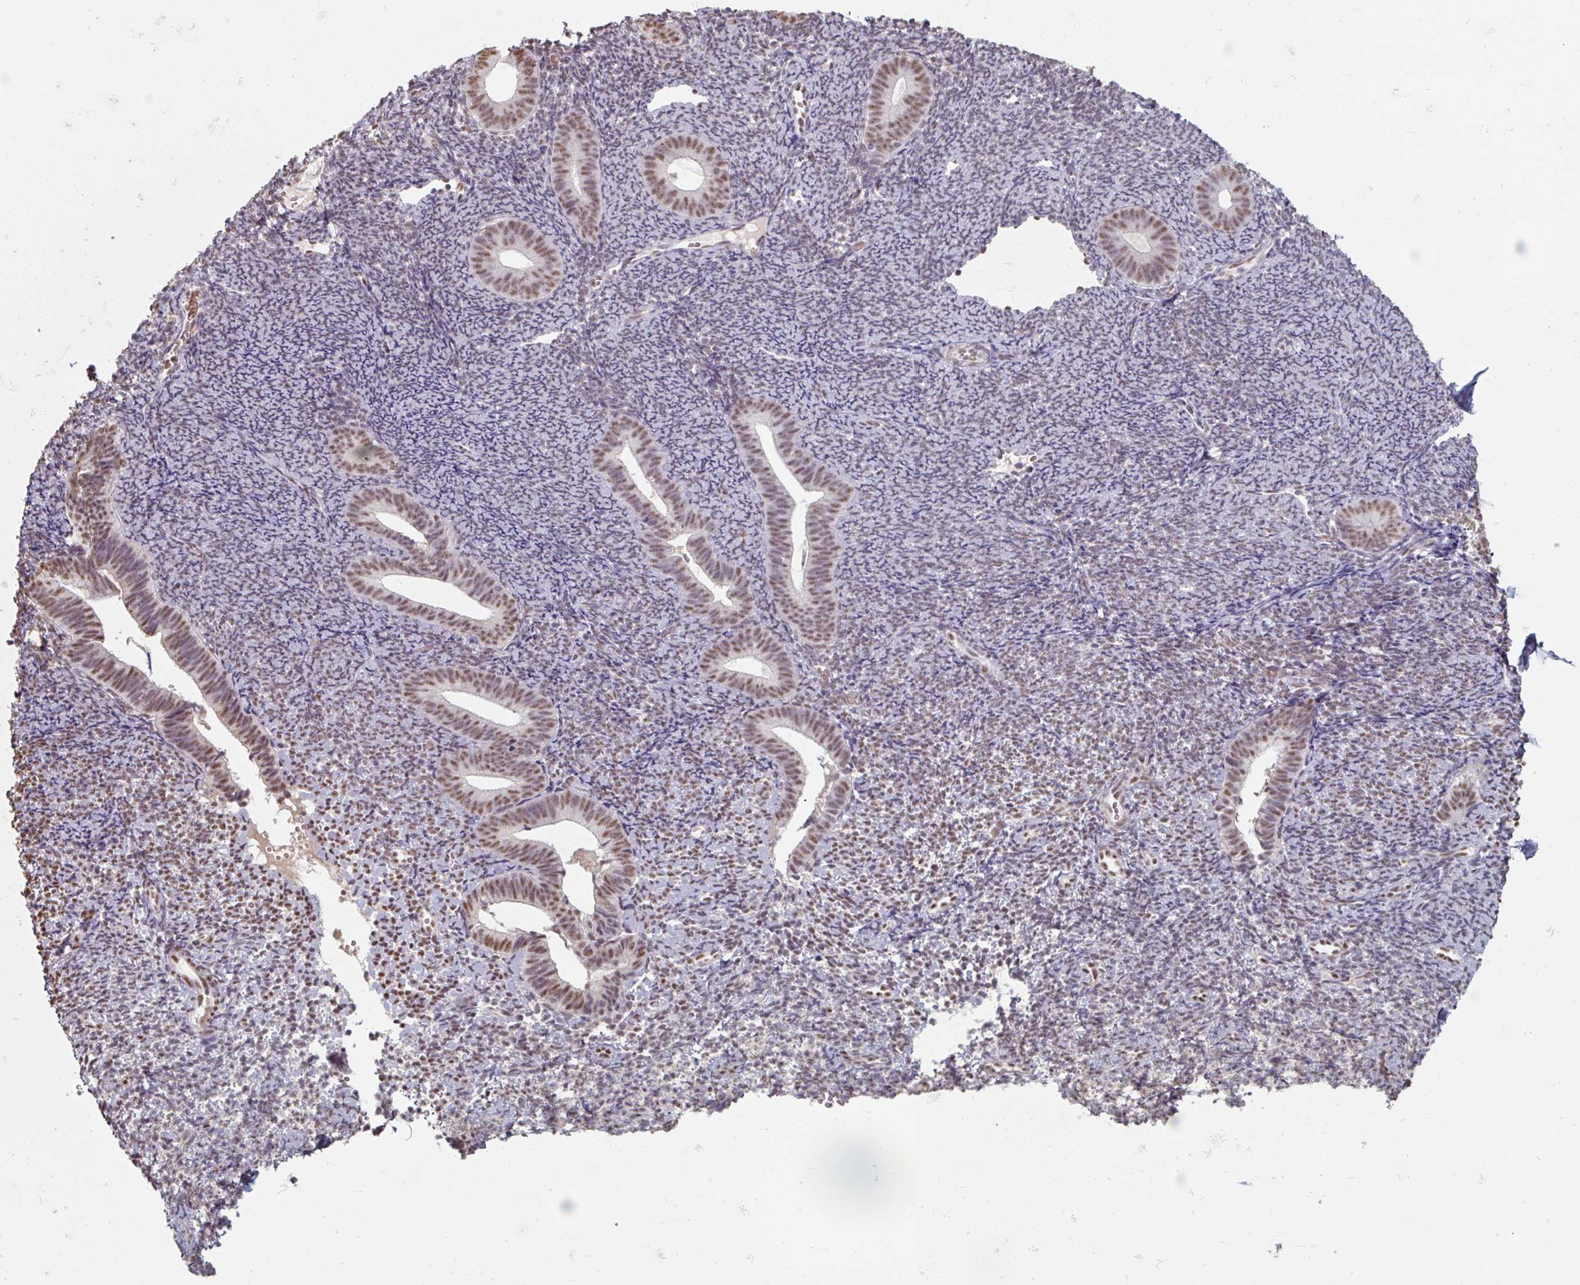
{"staining": {"intensity": "moderate", "quantity": "<25%", "location": "nuclear"}, "tissue": "endometrium", "cell_type": "Cells in endometrial stroma", "image_type": "normal", "snomed": [{"axis": "morphology", "description": "Normal tissue, NOS"}, {"axis": "topography", "description": "Endometrium"}], "caption": "Immunohistochemical staining of normal human endometrium demonstrates <25% levels of moderate nuclear protein positivity in about <25% of cells in endometrial stroma.", "gene": "ENSG00000291316", "patient": {"sex": "female", "age": 39}}